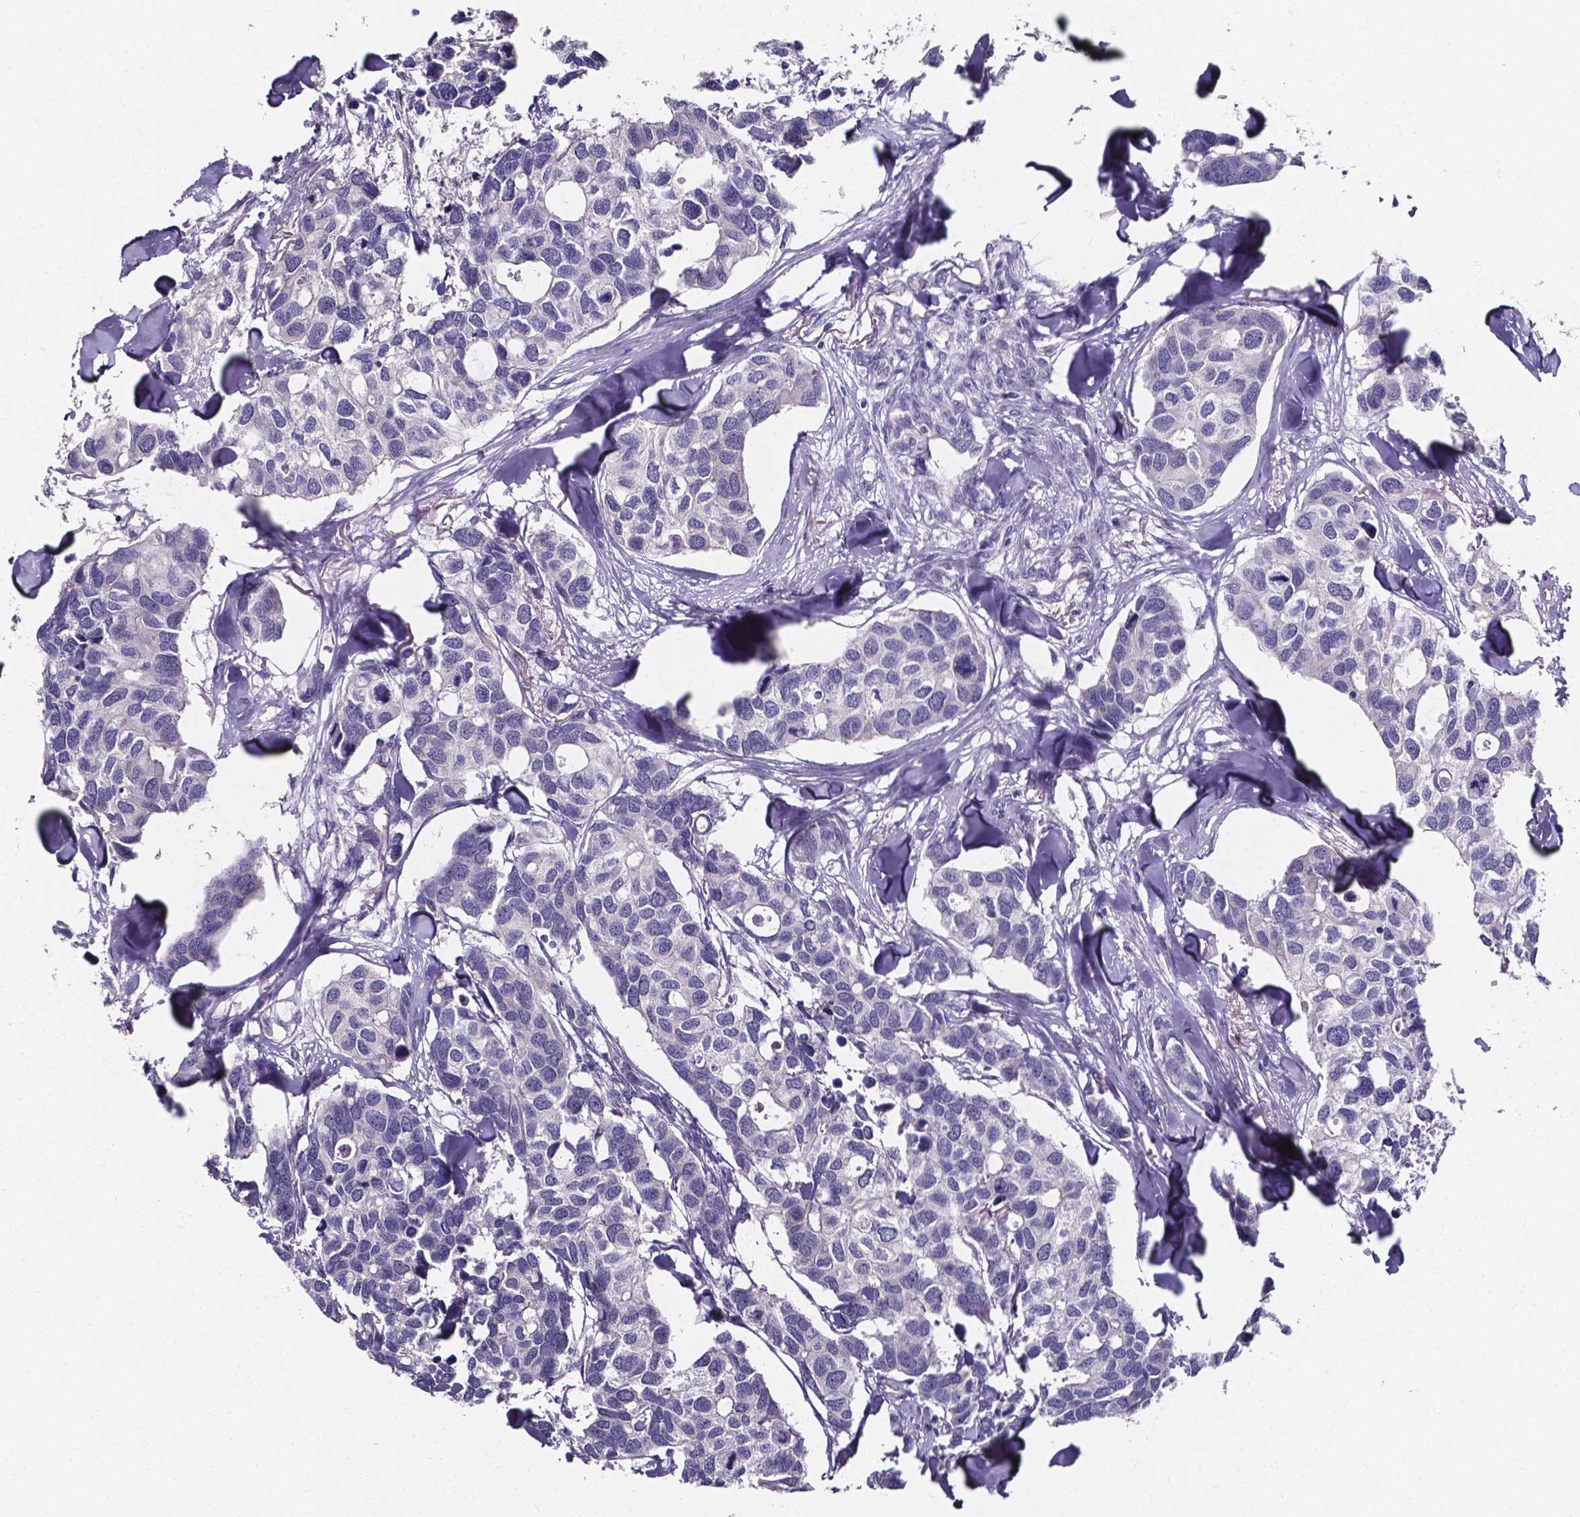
{"staining": {"intensity": "negative", "quantity": "none", "location": "none"}, "tissue": "breast cancer", "cell_type": "Tumor cells", "image_type": "cancer", "snomed": [{"axis": "morphology", "description": "Duct carcinoma"}, {"axis": "topography", "description": "Breast"}], "caption": "Tumor cells are negative for brown protein staining in infiltrating ductal carcinoma (breast).", "gene": "SPOCD1", "patient": {"sex": "female", "age": 83}}